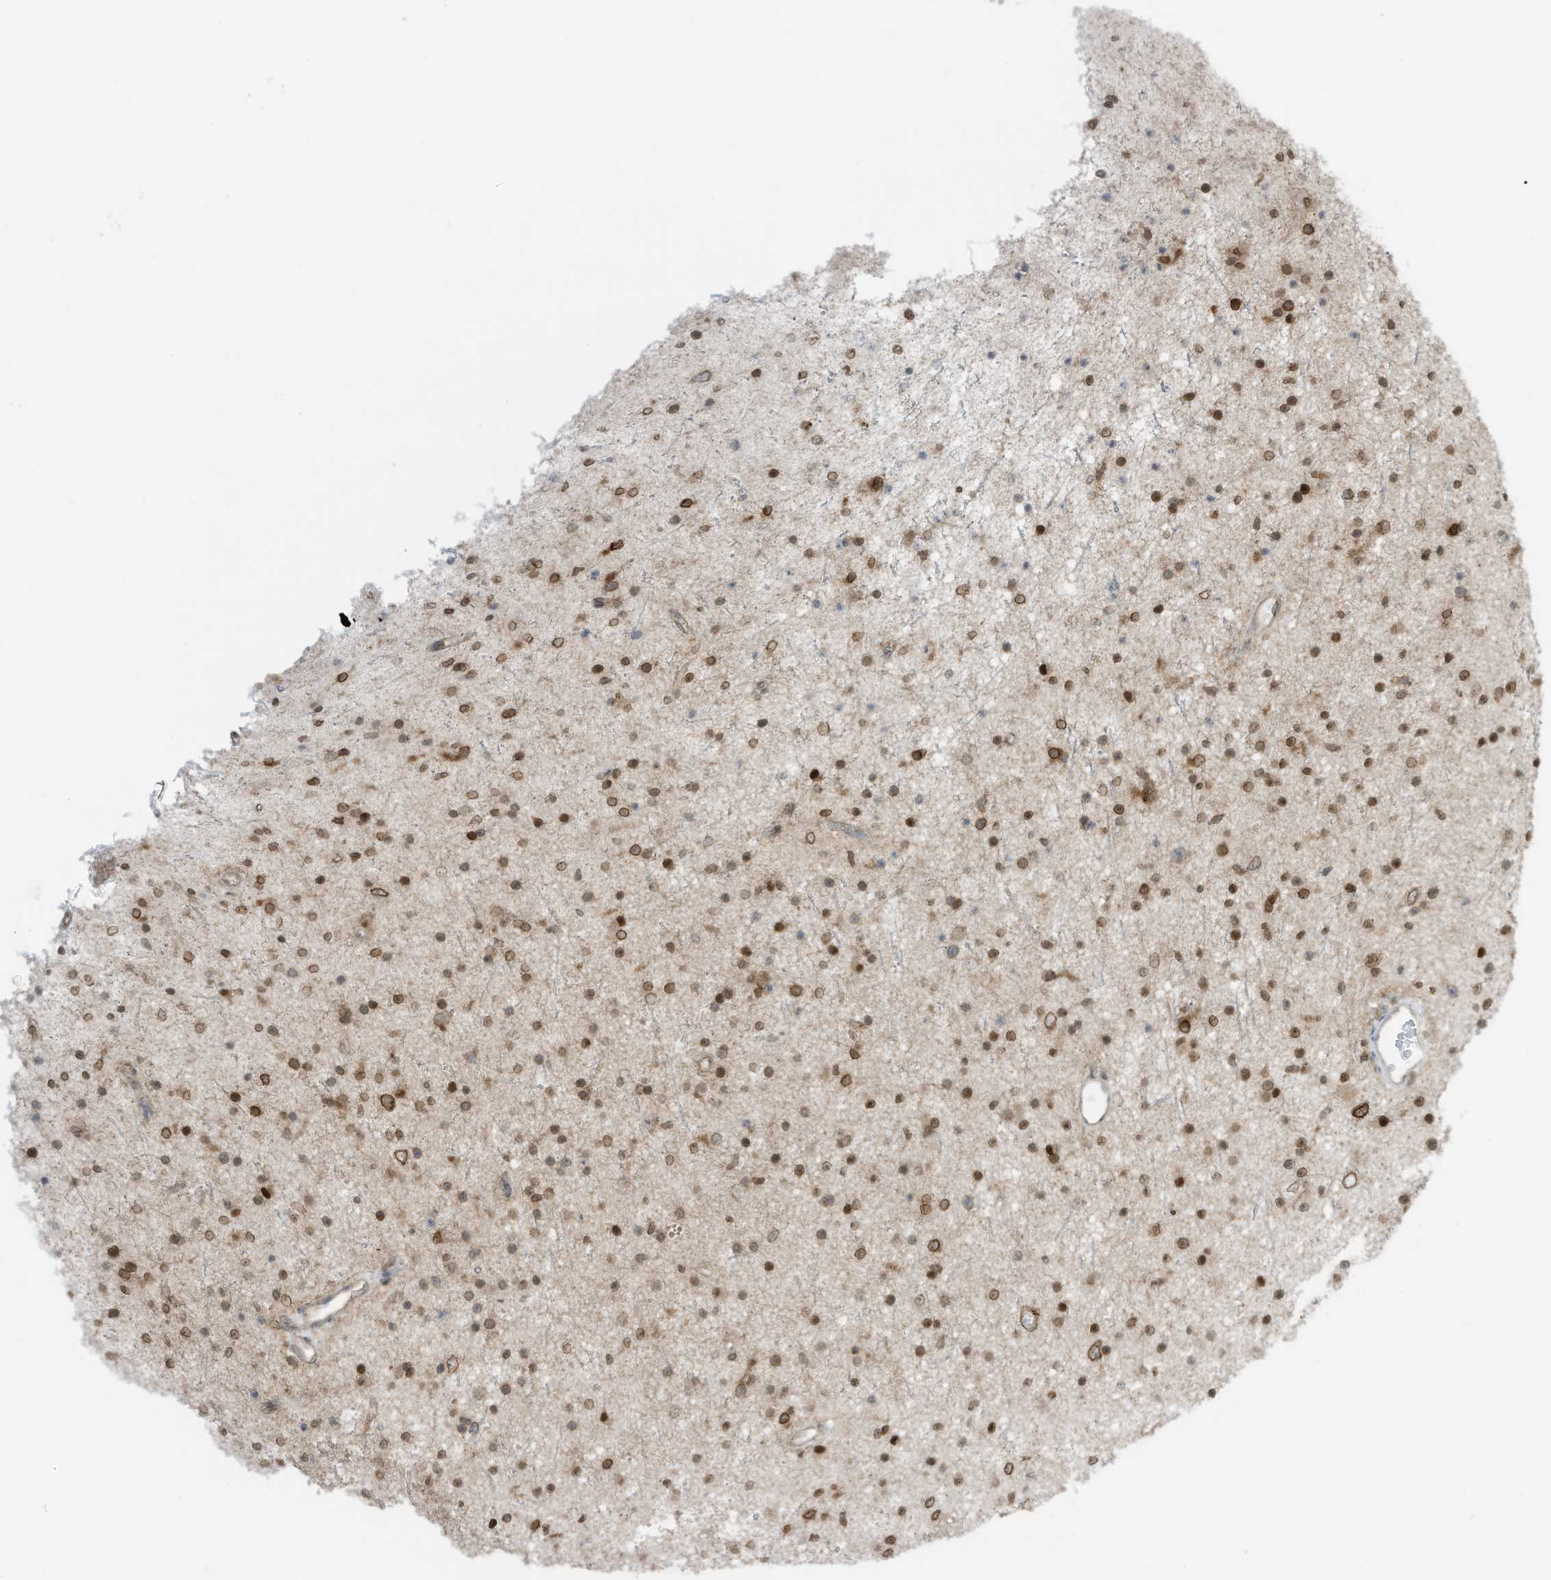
{"staining": {"intensity": "moderate", "quantity": ">75%", "location": "nuclear"}, "tissue": "glioma", "cell_type": "Tumor cells", "image_type": "cancer", "snomed": [{"axis": "morphology", "description": "Glioma, malignant, Low grade"}, {"axis": "topography", "description": "Cerebral cortex"}], "caption": "Malignant low-grade glioma stained with a protein marker displays moderate staining in tumor cells.", "gene": "KPNB1", "patient": {"sex": "female", "age": 39}}